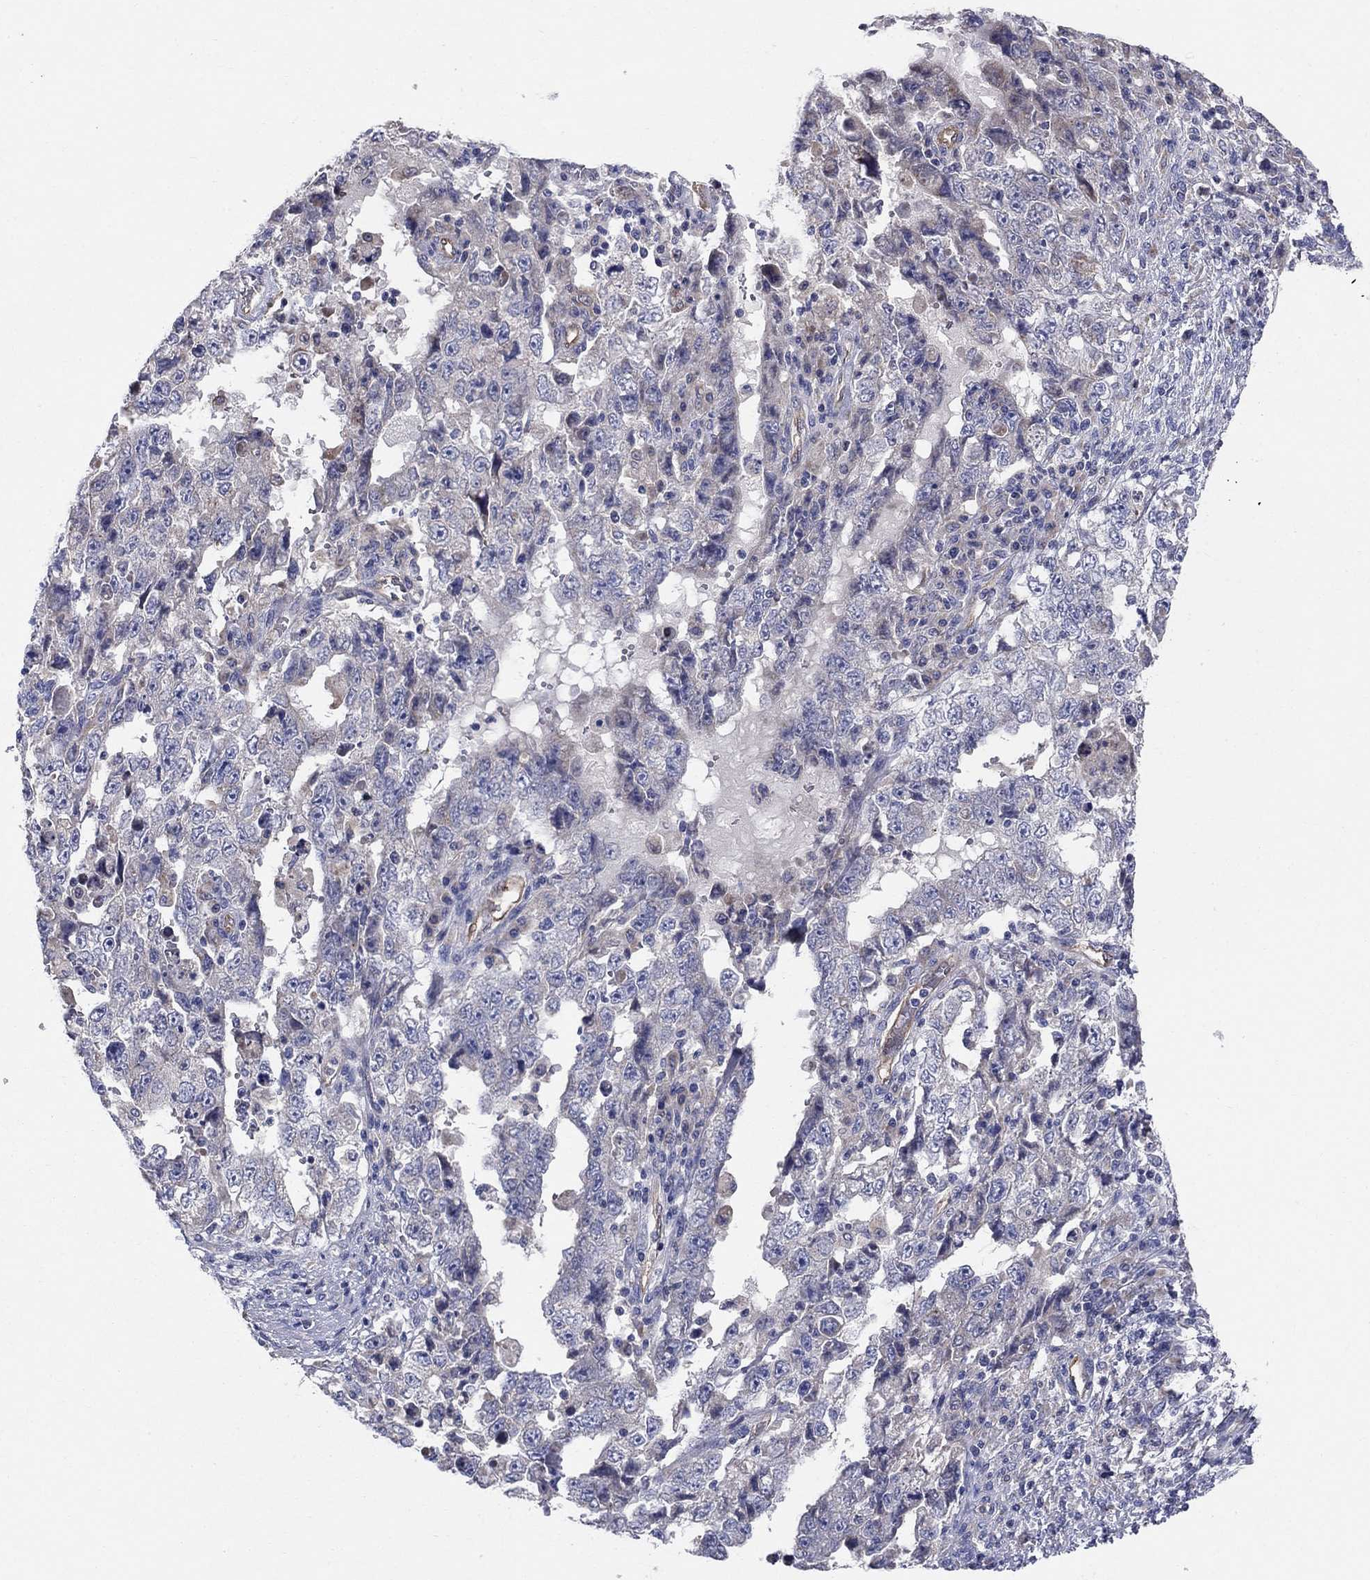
{"staining": {"intensity": "negative", "quantity": "none", "location": "none"}, "tissue": "testis cancer", "cell_type": "Tumor cells", "image_type": "cancer", "snomed": [{"axis": "morphology", "description": "Carcinoma, Embryonal, NOS"}, {"axis": "topography", "description": "Testis"}], "caption": "Immunohistochemistry (IHC) of embryonal carcinoma (testis) displays no positivity in tumor cells.", "gene": "EMP2", "patient": {"sex": "male", "age": 26}}